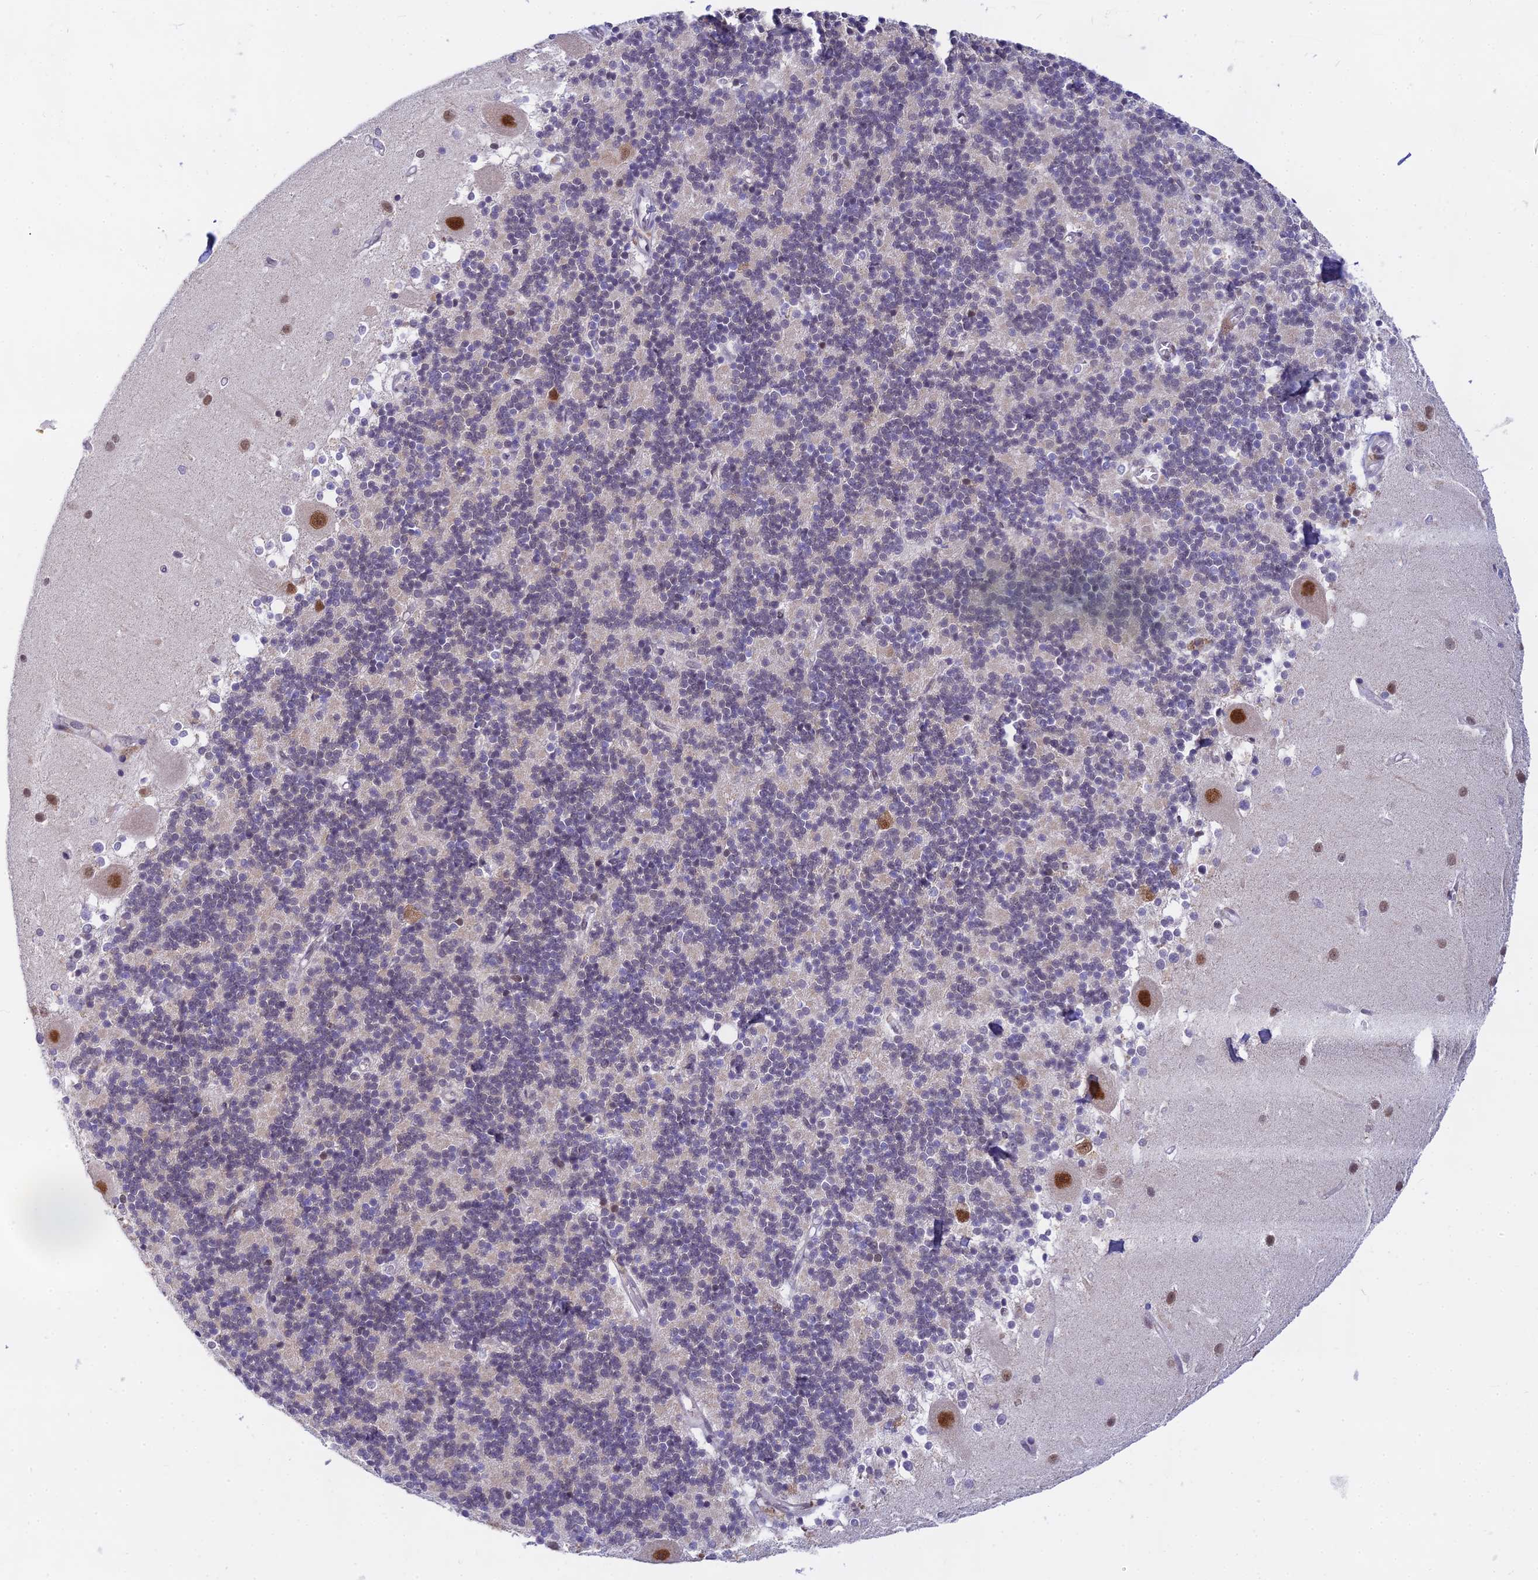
{"staining": {"intensity": "weak", "quantity": "<25%", "location": "nuclear"}, "tissue": "cerebellum", "cell_type": "Cells in granular layer", "image_type": "normal", "snomed": [{"axis": "morphology", "description": "Normal tissue, NOS"}, {"axis": "topography", "description": "Cerebellum"}], "caption": "IHC of benign cerebellum exhibits no staining in cells in granular layer. The staining was performed using DAB to visualize the protein expression in brown, while the nuclei were stained in blue with hematoxylin (Magnification: 20x).", "gene": "C2orf49", "patient": {"sex": "male", "age": 54}}